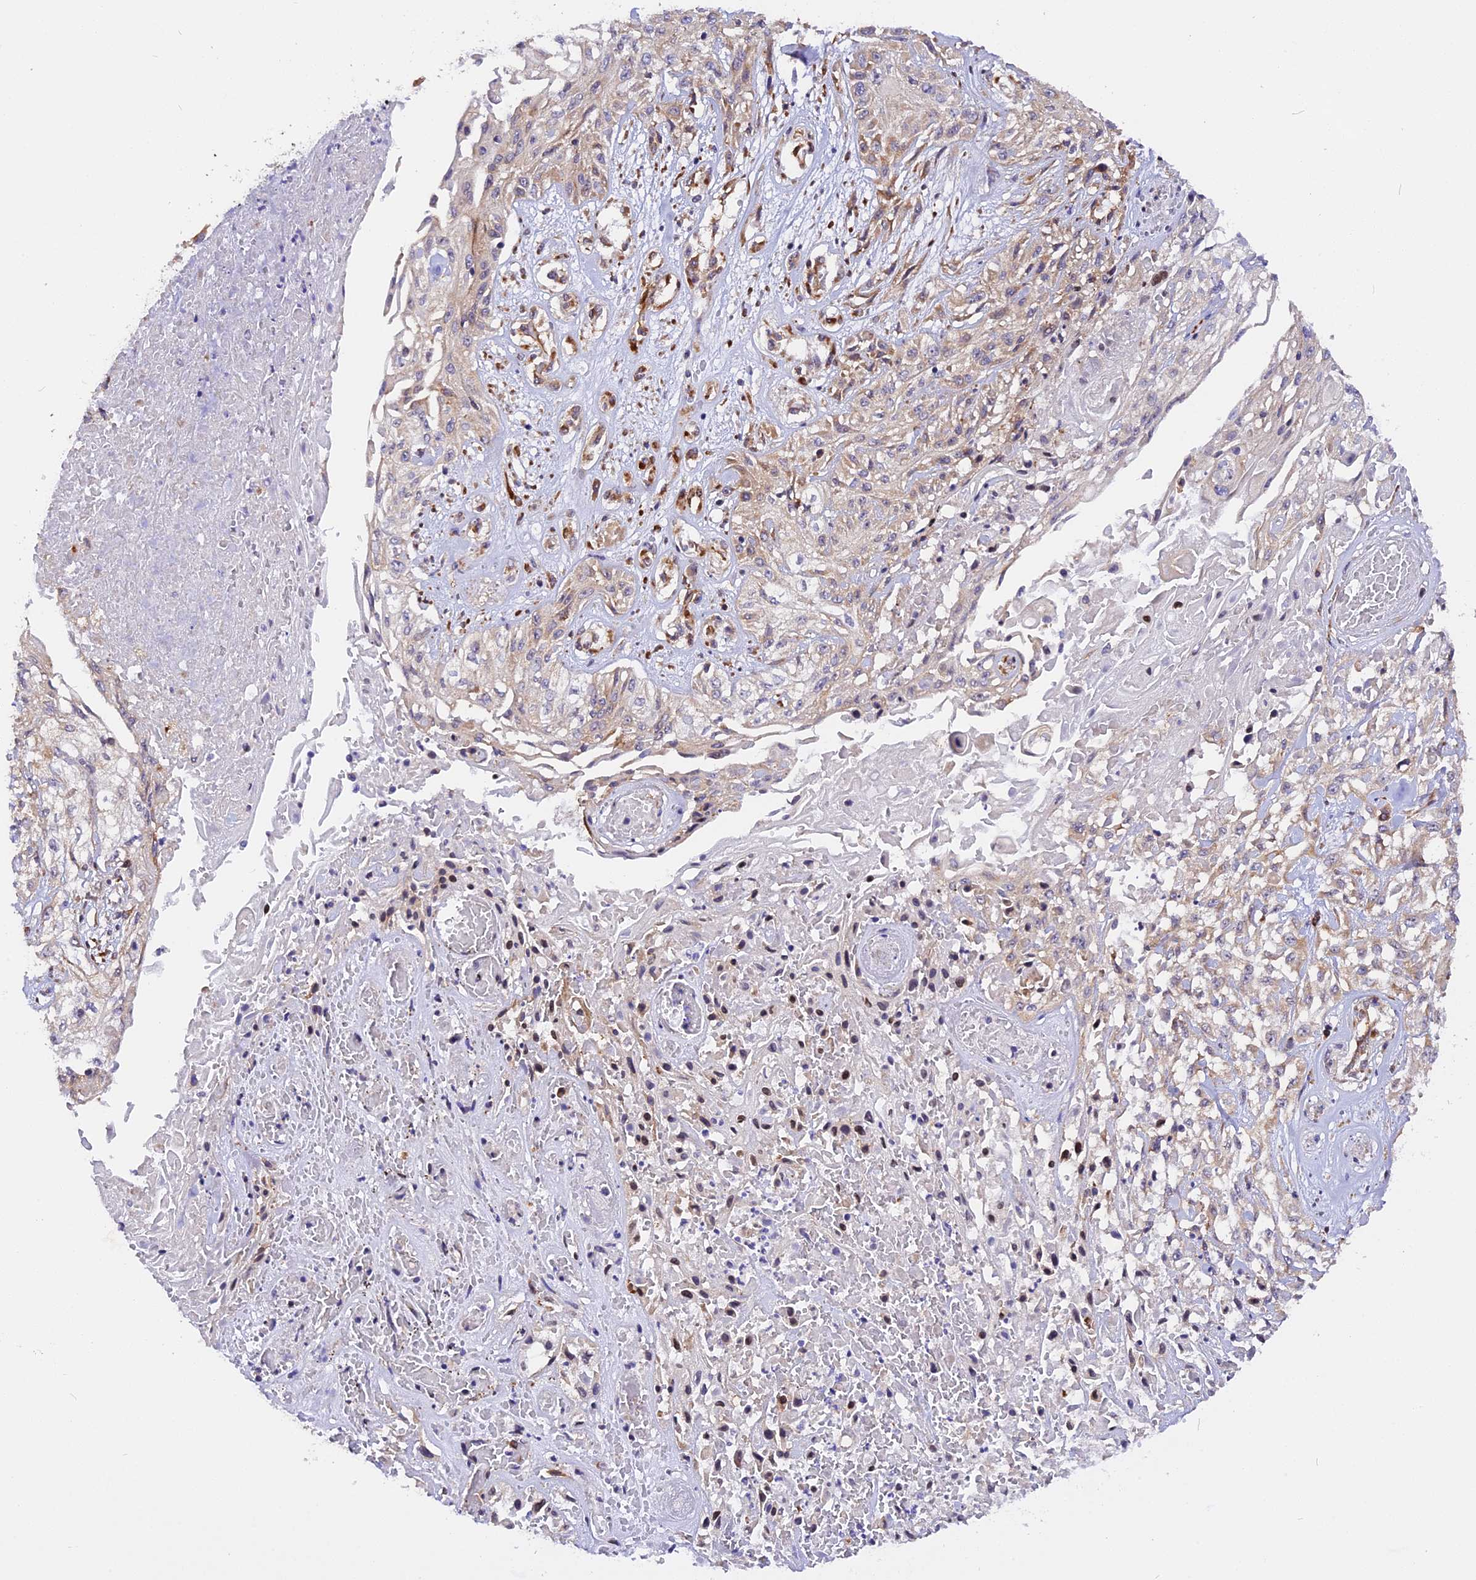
{"staining": {"intensity": "negative", "quantity": "none", "location": "none"}, "tissue": "skin cancer", "cell_type": "Tumor cells", "image_type": "cancer", "snomed": [{"axis": "morphology", "description": "Squamous cell carcinoma, NOS"}, {"axis": "morphology", "description": "Squamous cell carcinoma, metastatic, NOS"}, {"axis": "topography", "description": "Skin"}, {"axis": "topography", "description": "Lymph node"}], "caption": "Protein analysis of skin cancer (squamous cell carcinoma) demonstrates no significant expression in tumor cells.", "gene": "GNPTAB", "patient": {"sex": "male", "age": 75}}